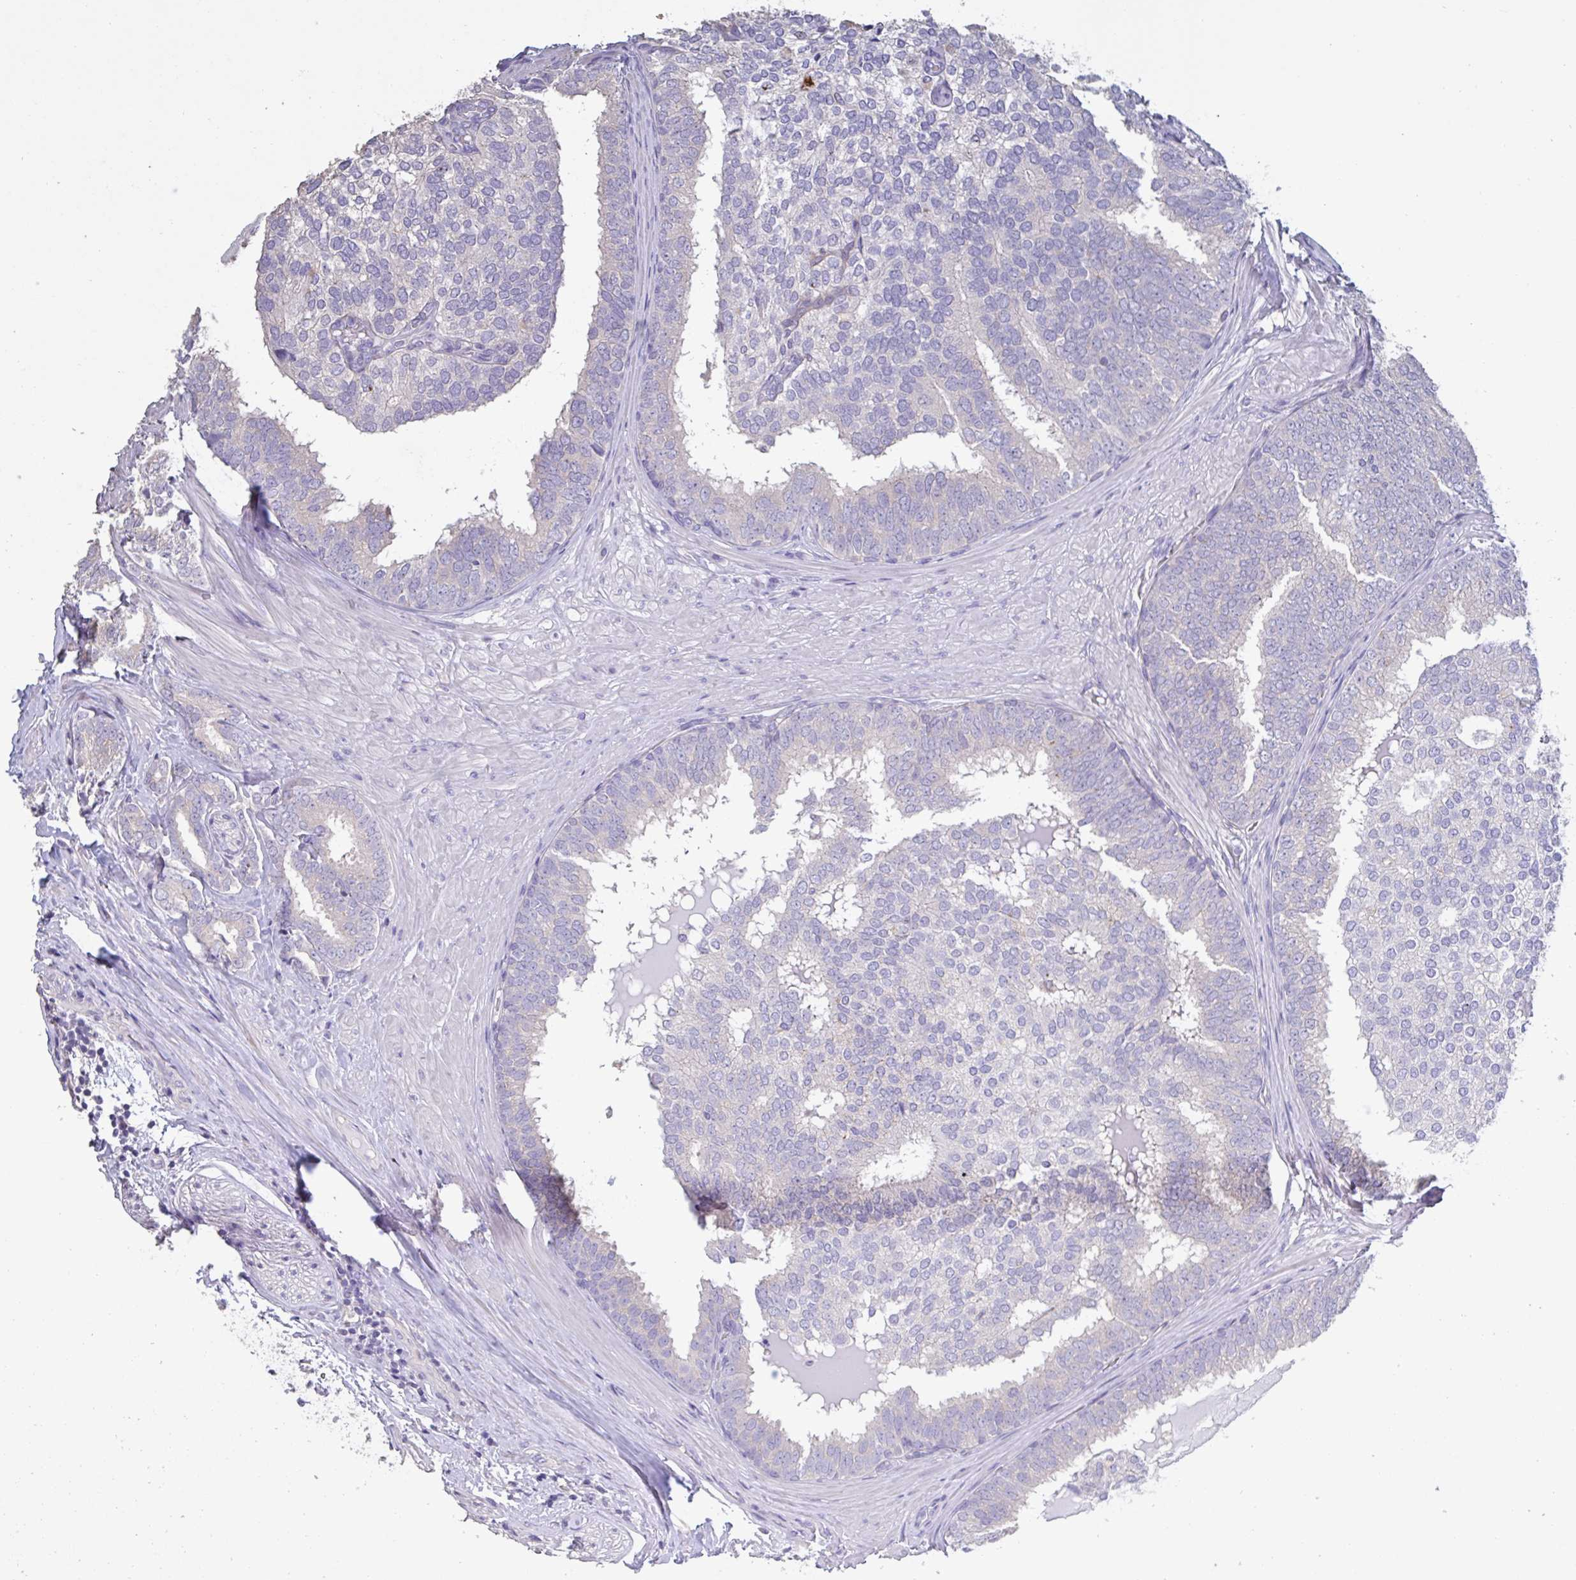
{"staining": {"intensity": "negative", "quantity": "none", "location": "none"}, "tissue": "prostate cancer", "cell_type": "Tumor cells", "image_type": "cancer", "snomed": [{"axis": "morphology", "description": "Adenocarcinoma, High grade"}, {"axis": "topography", "description": "Prostate"}], "caption": "Immunohistochemistry histopathology image of neoplastic tissue: prostate cancer stained with DAB (3,3'-diaminobenzidine) shows no significant protein staining in tumor cells. Brightfield microscopy of IHC stained with DAB (3,3'-diaminobenzidine) (brown) and hematoxylin (blue), captured at high magnification.", "gene": "CHMP5", "patient": {"sex": "male", "age": 72}}